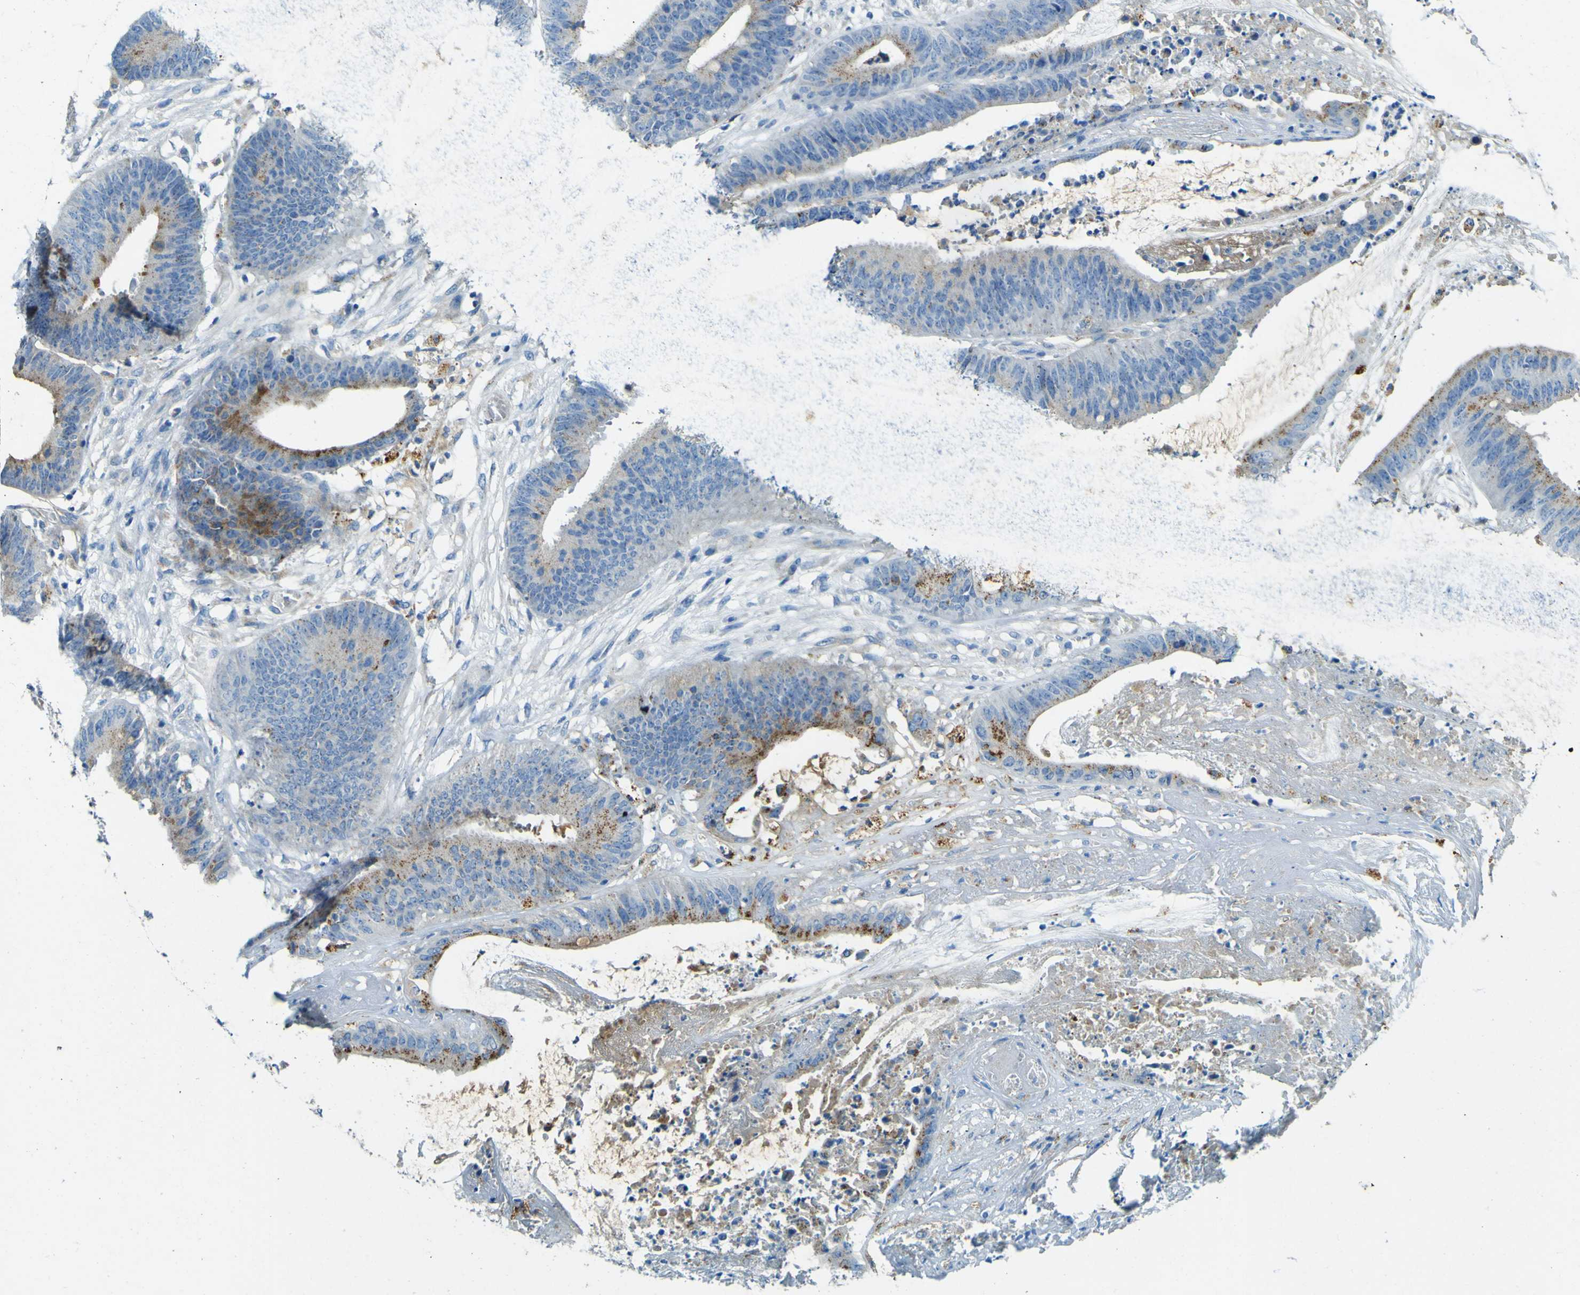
{"staining": {"intensity": "moderate", "quantity": "25%-75%", "location": "cytoplasmic/membranous"}, "tissue": "colorectal cancer", "cell_type": "Tumor cells", "image_type": "cancer", "snomed": [{"axis": "morphology", "description": "Adenocarcinoma, NOS"}, {"axis": "topography", "description": "Rectum"}], "caption": "A brown stain shows moderate cytoplasmic/membranous staining of a protein in adenocarcinoma (colorectal) tumor cells.", "gene": "PDE9A", "patient": {"sex": "female", "age": 66}}